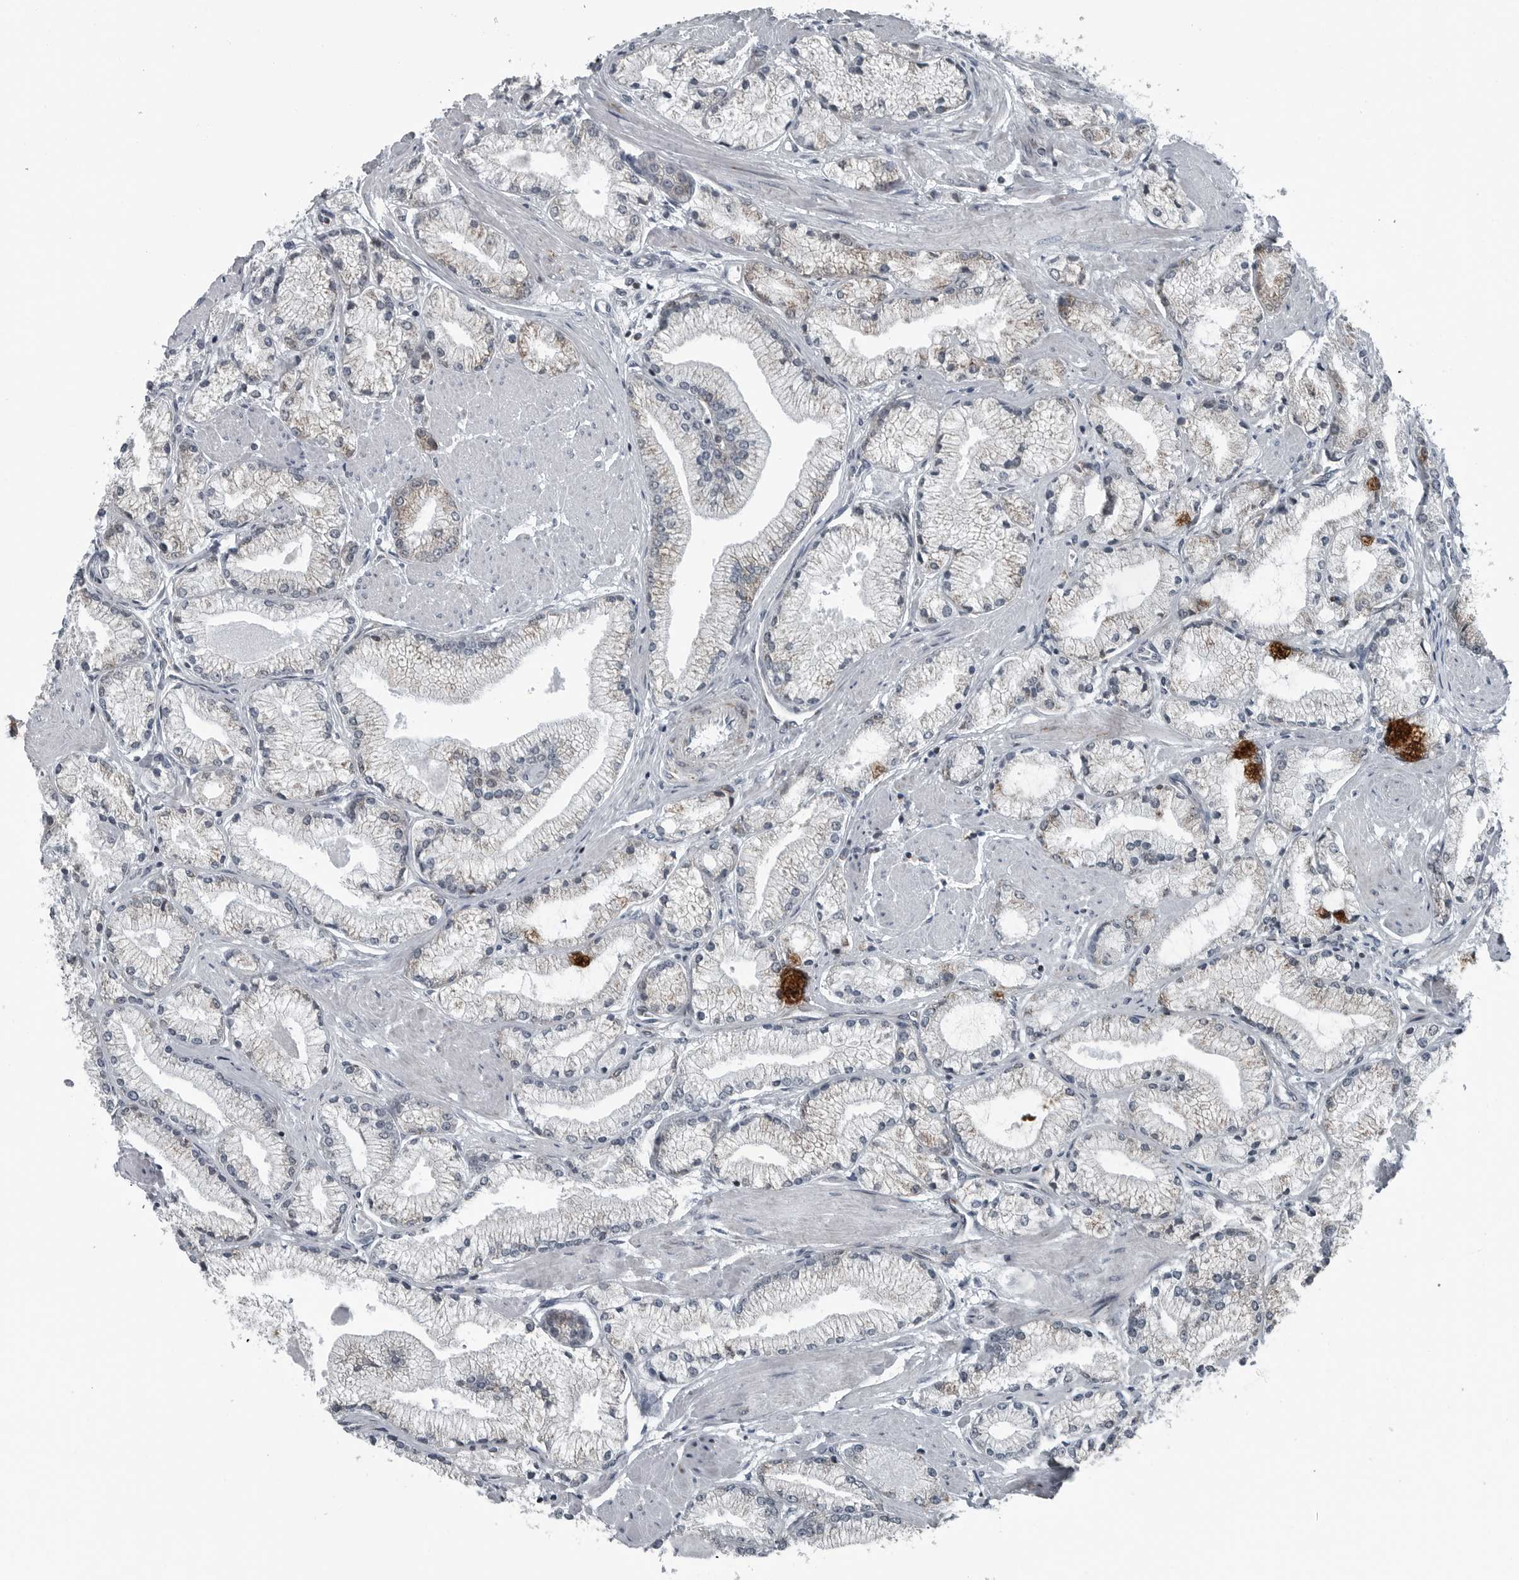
{"staining": {"intensity": "moderate", "quantity": "<25%", "location": "cytoplasmic/membranous"}, "tissue": "prostate cancer", "cell_type": "Tumor cells", "image_type": "cancer", "snomed": [{"axis": "morphology", "description": "Adenocarcinoma, High grade"}, {"axis": "topography", "description": "Prostate"}], "caption": "Brown immunohistochemical staining in human high-grade adenocarcinoma (prostate) reveals moderate cytoplasmic/membranous positivity in approximately <25% of tumor cells. (DAB (3,3'-diaminobenzidine) IHC with brightfield microscopy, high magnification).", "gene": "GAK", "patient": {"sex": "male", "age": 50}}